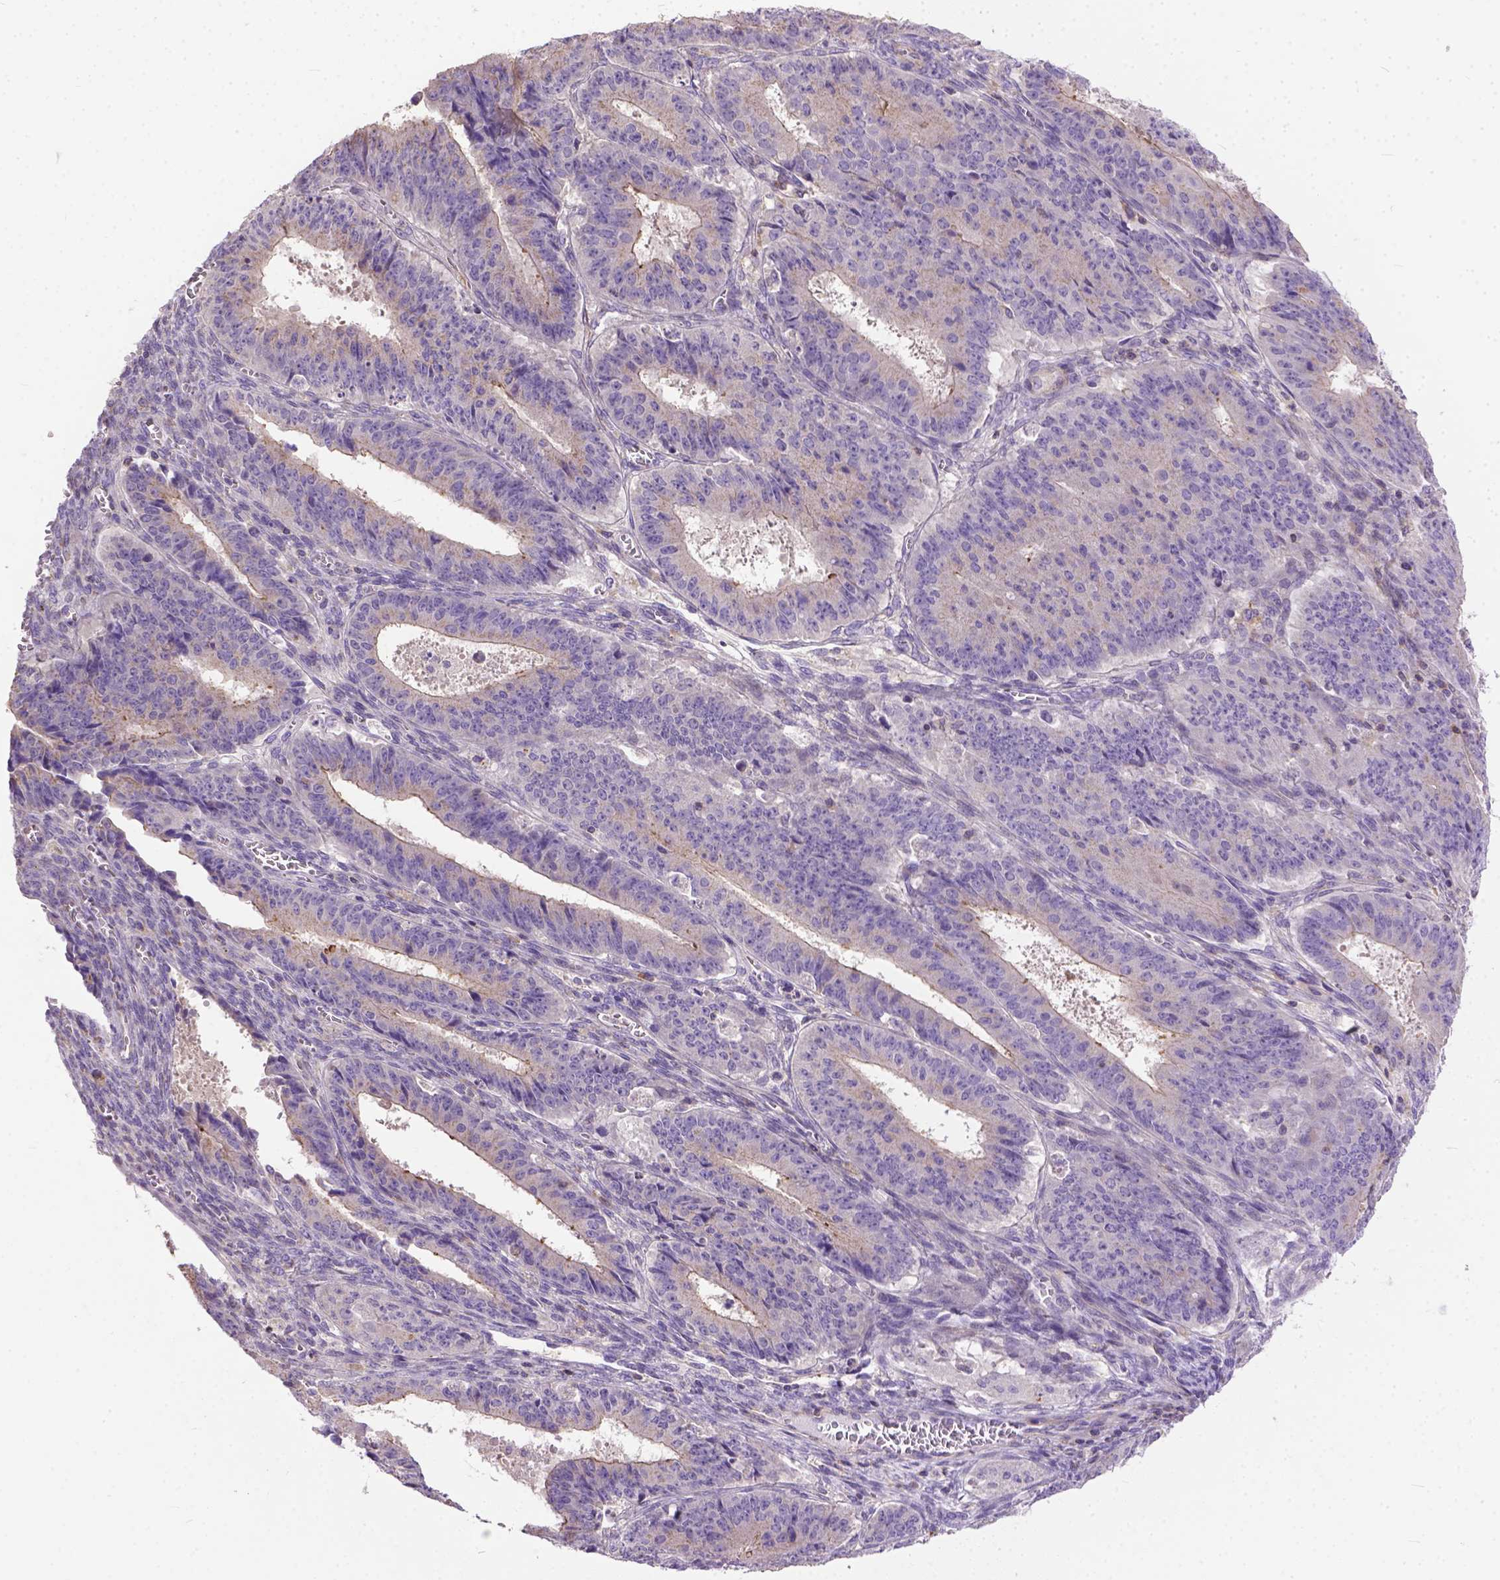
{"staining": {"intensity": "weak", "quantity": "<25%", "location": "cytoplasmic/membranous"}, "tissue": "ovarian cancer", "cell_type": "Tumor cells", "image_type": "cancer", "snomed": [{"axis": "morphology", "description": "Carcinoma, endometroid"}, {"axis": "topography", "description": "Ovary"}], "caption": "An image of ovarian cancer stained for a protein displays no brown staining in tumor cells.", "gene": "BANF2", "patient": {"sex": "female", "age": 42}}